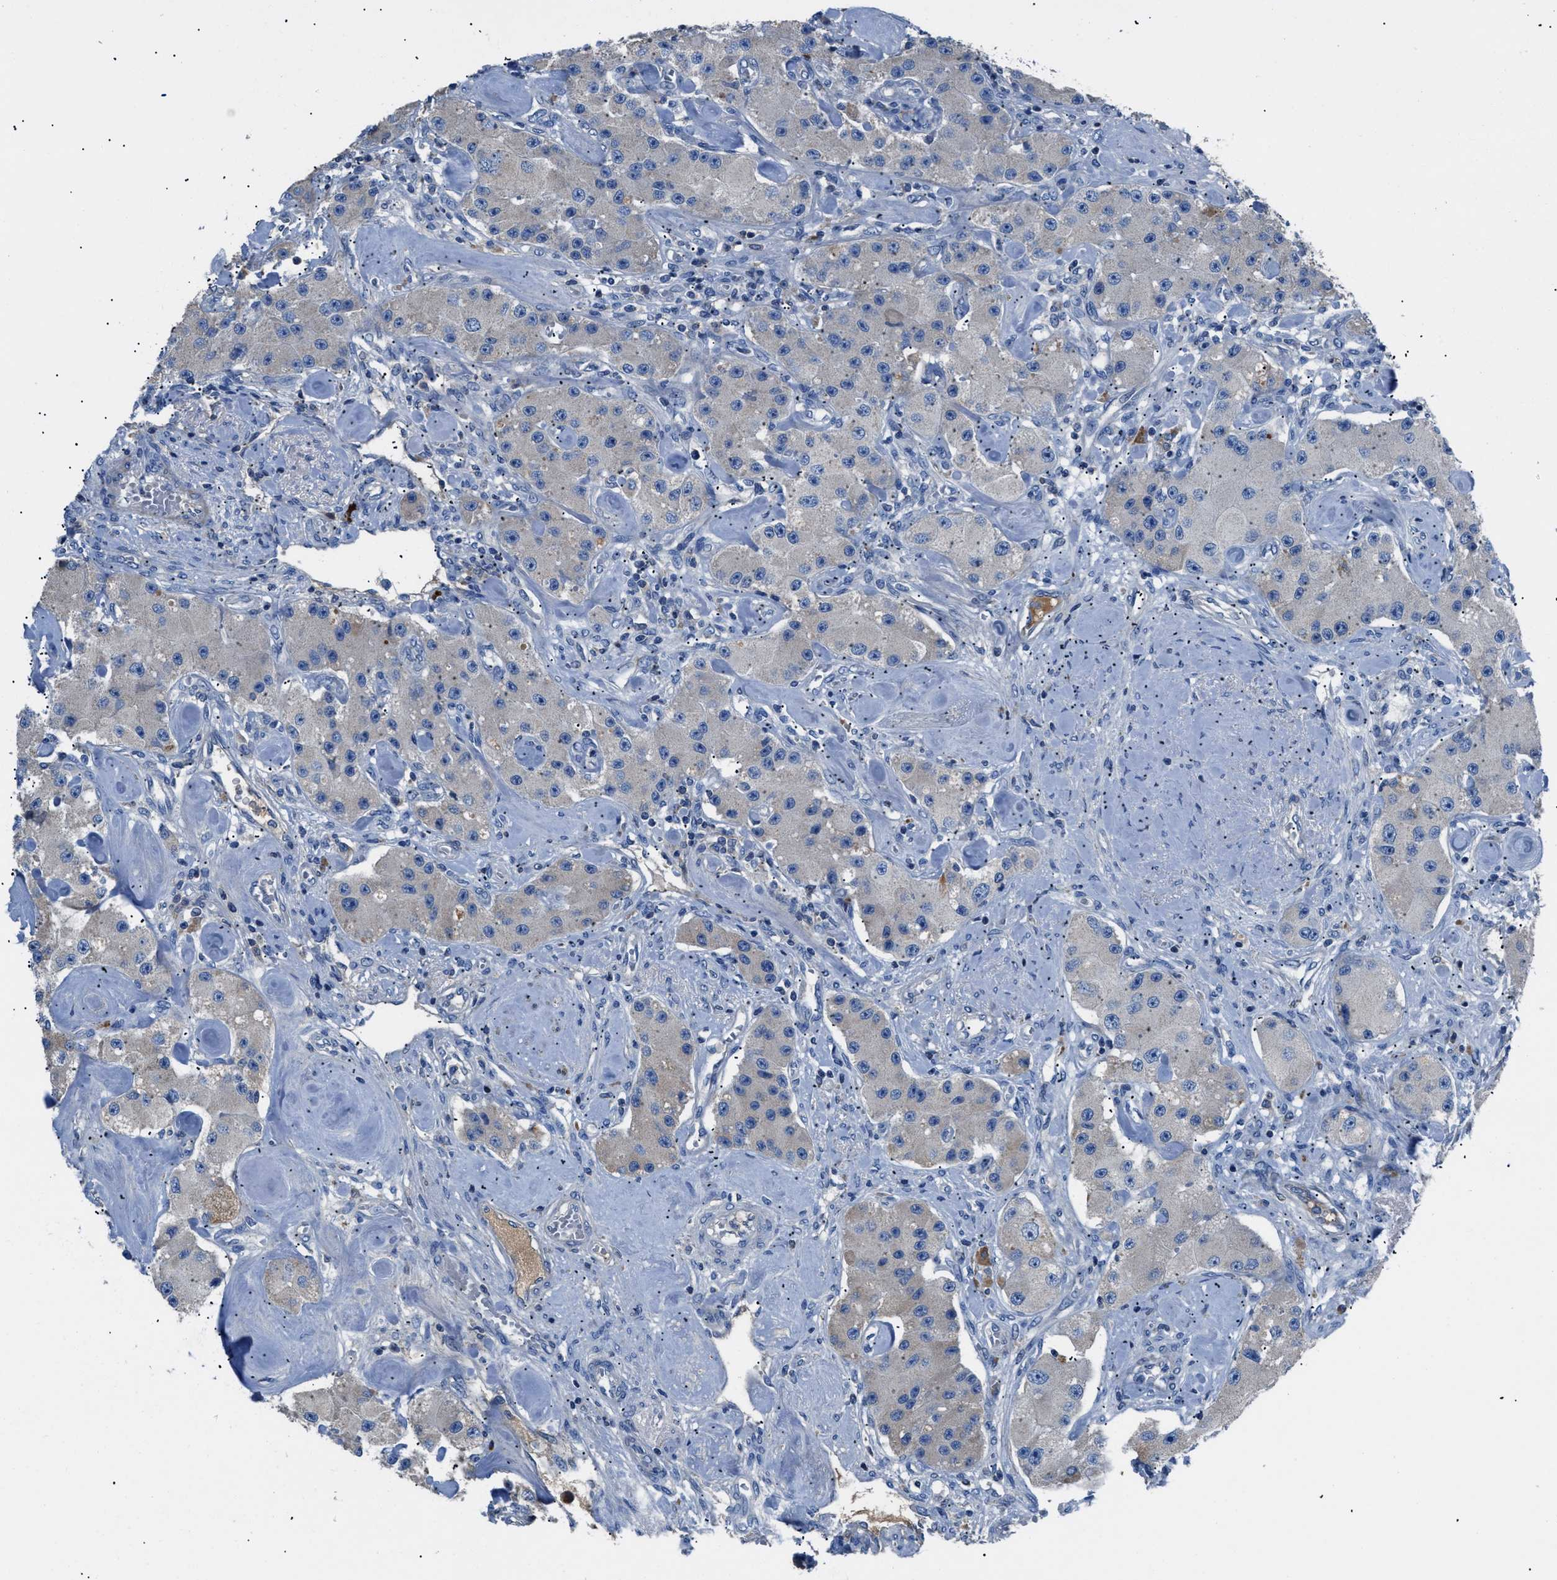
{"staining": {"intensity": "negative", "quantity": "none", "location": "none"}, "tissue": "carcinoid", "cell_type": "Tumor cells", "image_type": "cancer", "snomed": [{"axis": "morphology", "description": "Carcinoid, malignant, NOS"}, {"axis": "topography", "description": "Pancreas"}], "caption": "IHC micrograph of neoplastic tissue: carcinoid stained with DAB demonstrates no significant protein positivity in tumor cells.", "gene": "SGCZ", "patient": {"sex": "male", "age": 41}}